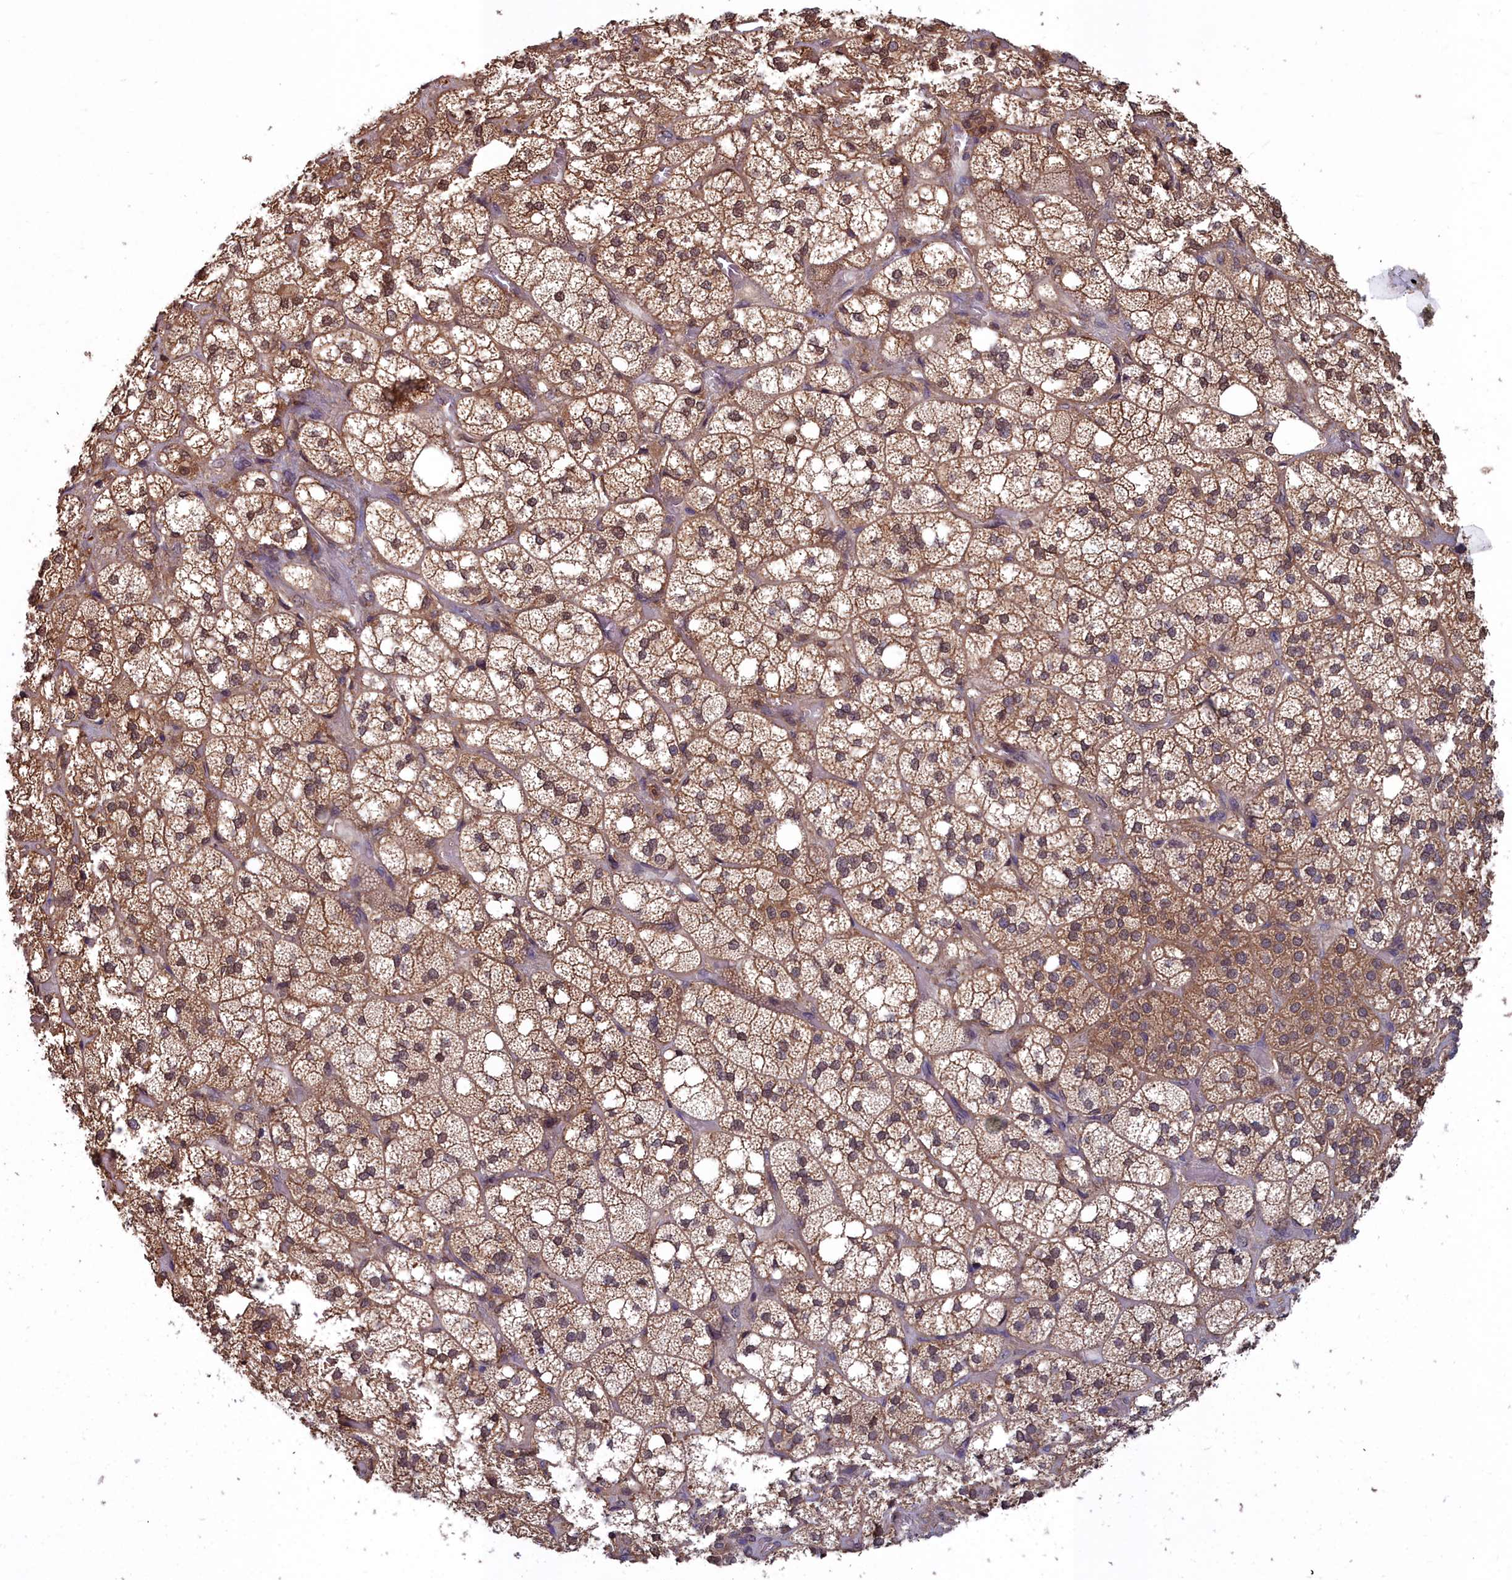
{"staining": {"intensity": "moderate", "quantity": ">75%", "location": "cytoplasmic/membranous"}, "tissue": "adrenal gland", "cell_type": "Glandular cells", "image_type": "normal", "snomed": [{"axis": "morphology", "description": "Normal tissue, NOS"}, {"axis": "topography", "description": "Adrenal gland"}], "caption": "Adrenal gland stained with a brown dye exhibits moderate cytoplasmic/membranous positive positivity in about >75% of glandular cells.", "gene": "GFRA2", "patient": {"sex": "male", "age": 61}}